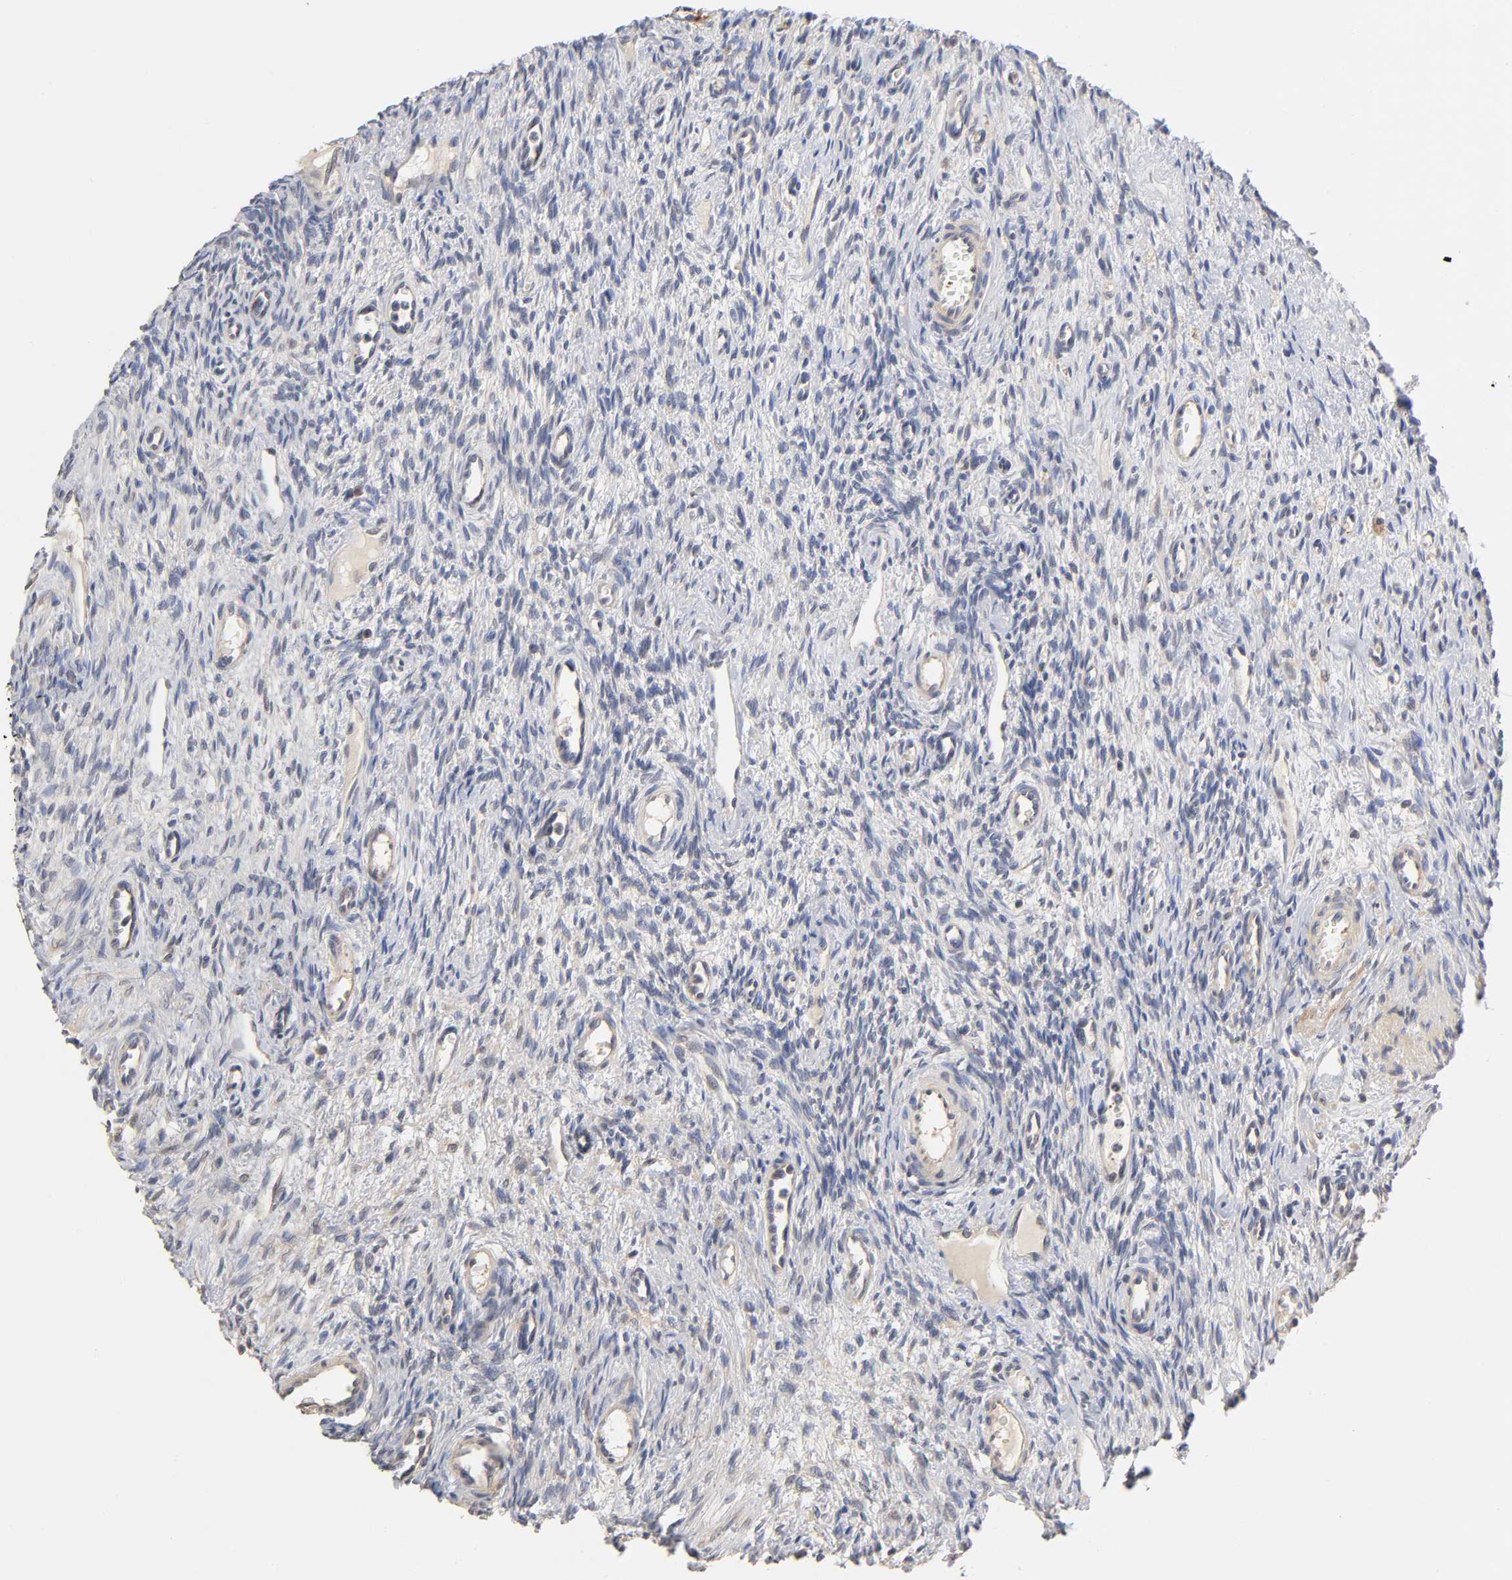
{"staining": {"intensity": "negative", "quantity": "none", "location": "none"}, "tissue": "ovary", "cell_type": "Ovarian stroma cells", "image_type": "normal", "snomed": [{"axis": "morphology", "description": "Normal tissue, NOS"}, {"axis": "topography", "description": "Ovary"}], "caption": "Ovarian stroma cells are negative for brown protein staining in unremarkable ovary. (Brightfield microscopy of DAB immunohistochemistry at high magnification).", "gene": "PDE5A", "patient": {"sex": "female", "age": 33}}